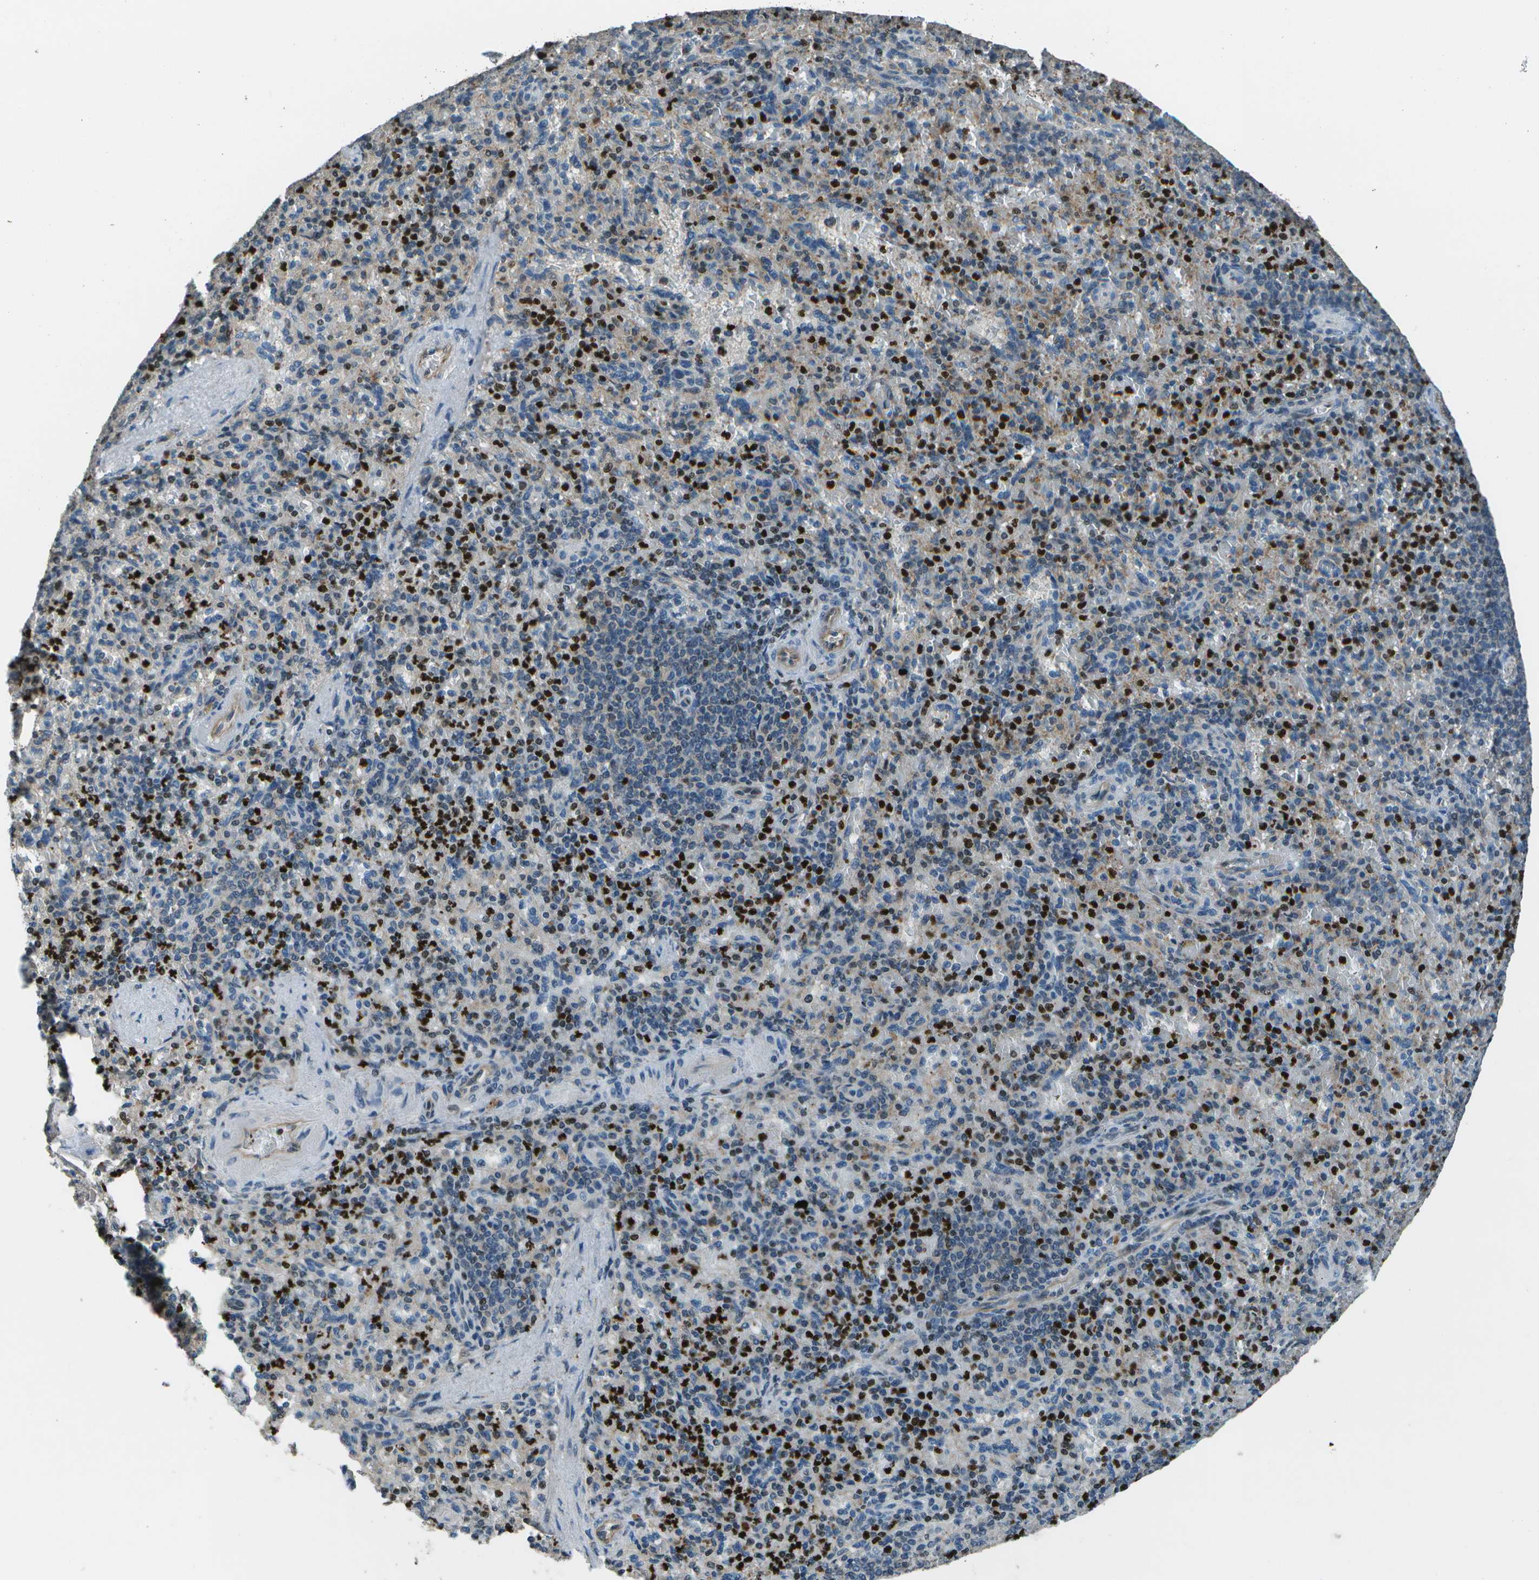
{"staining": {"intensity": "strong", "quantity": "25%-75%", "location": "nuclear"}, "tissue": "spleen", "cell_type": "Cells in red pulp", "image_type": "normal", "snomed": [{"axis": "morphology", "description": "Normal tissue, NOS"}, {"axis": "topography", "description": "Spleen"}], "caption": "Spleen stained with a brown dye shows strong nuclear positive positivity in about 25%-75% of cells in red pulp.", "gene": "PDLIM1", "patient": {"sex": "female", "age": 74}}